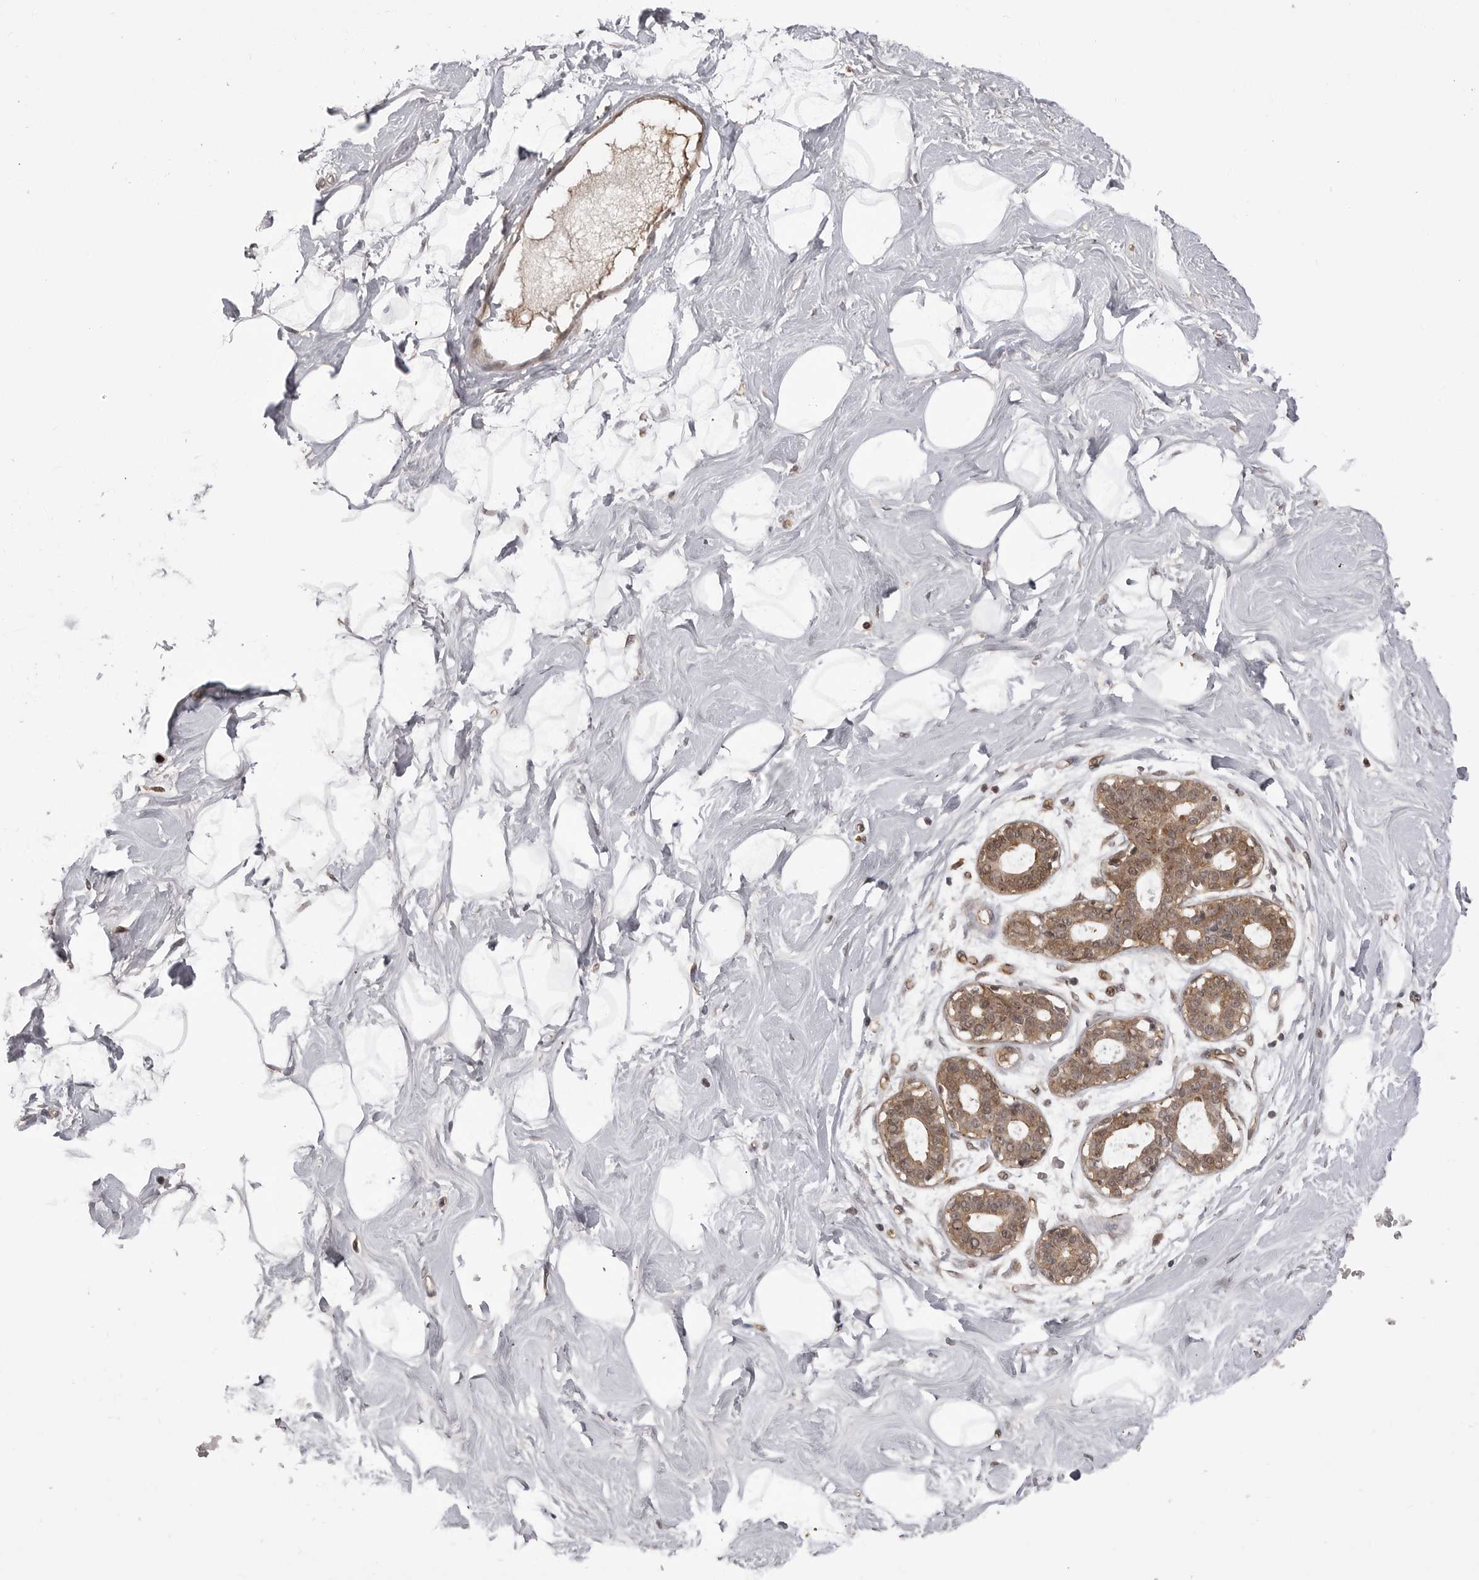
{"staining": {"intensity": "negative", "quantity": "none", "location": "none"}, "tissue": "breast", "cell_type": "Adipocytes", "image_type": "normal", "snomed": [{"axis": "morphology", "description": "Normal tissue, NOS"}, {"axis": "topography", "description": "Breast"}], "caption": "Adipocytes are negative for brown protein staining in unremarkable breast. (DAB immunohistochemistry with hematoxylin counter stain).", "gene": "SORBS1", "patient": {"sex": "female", "age": 23}}